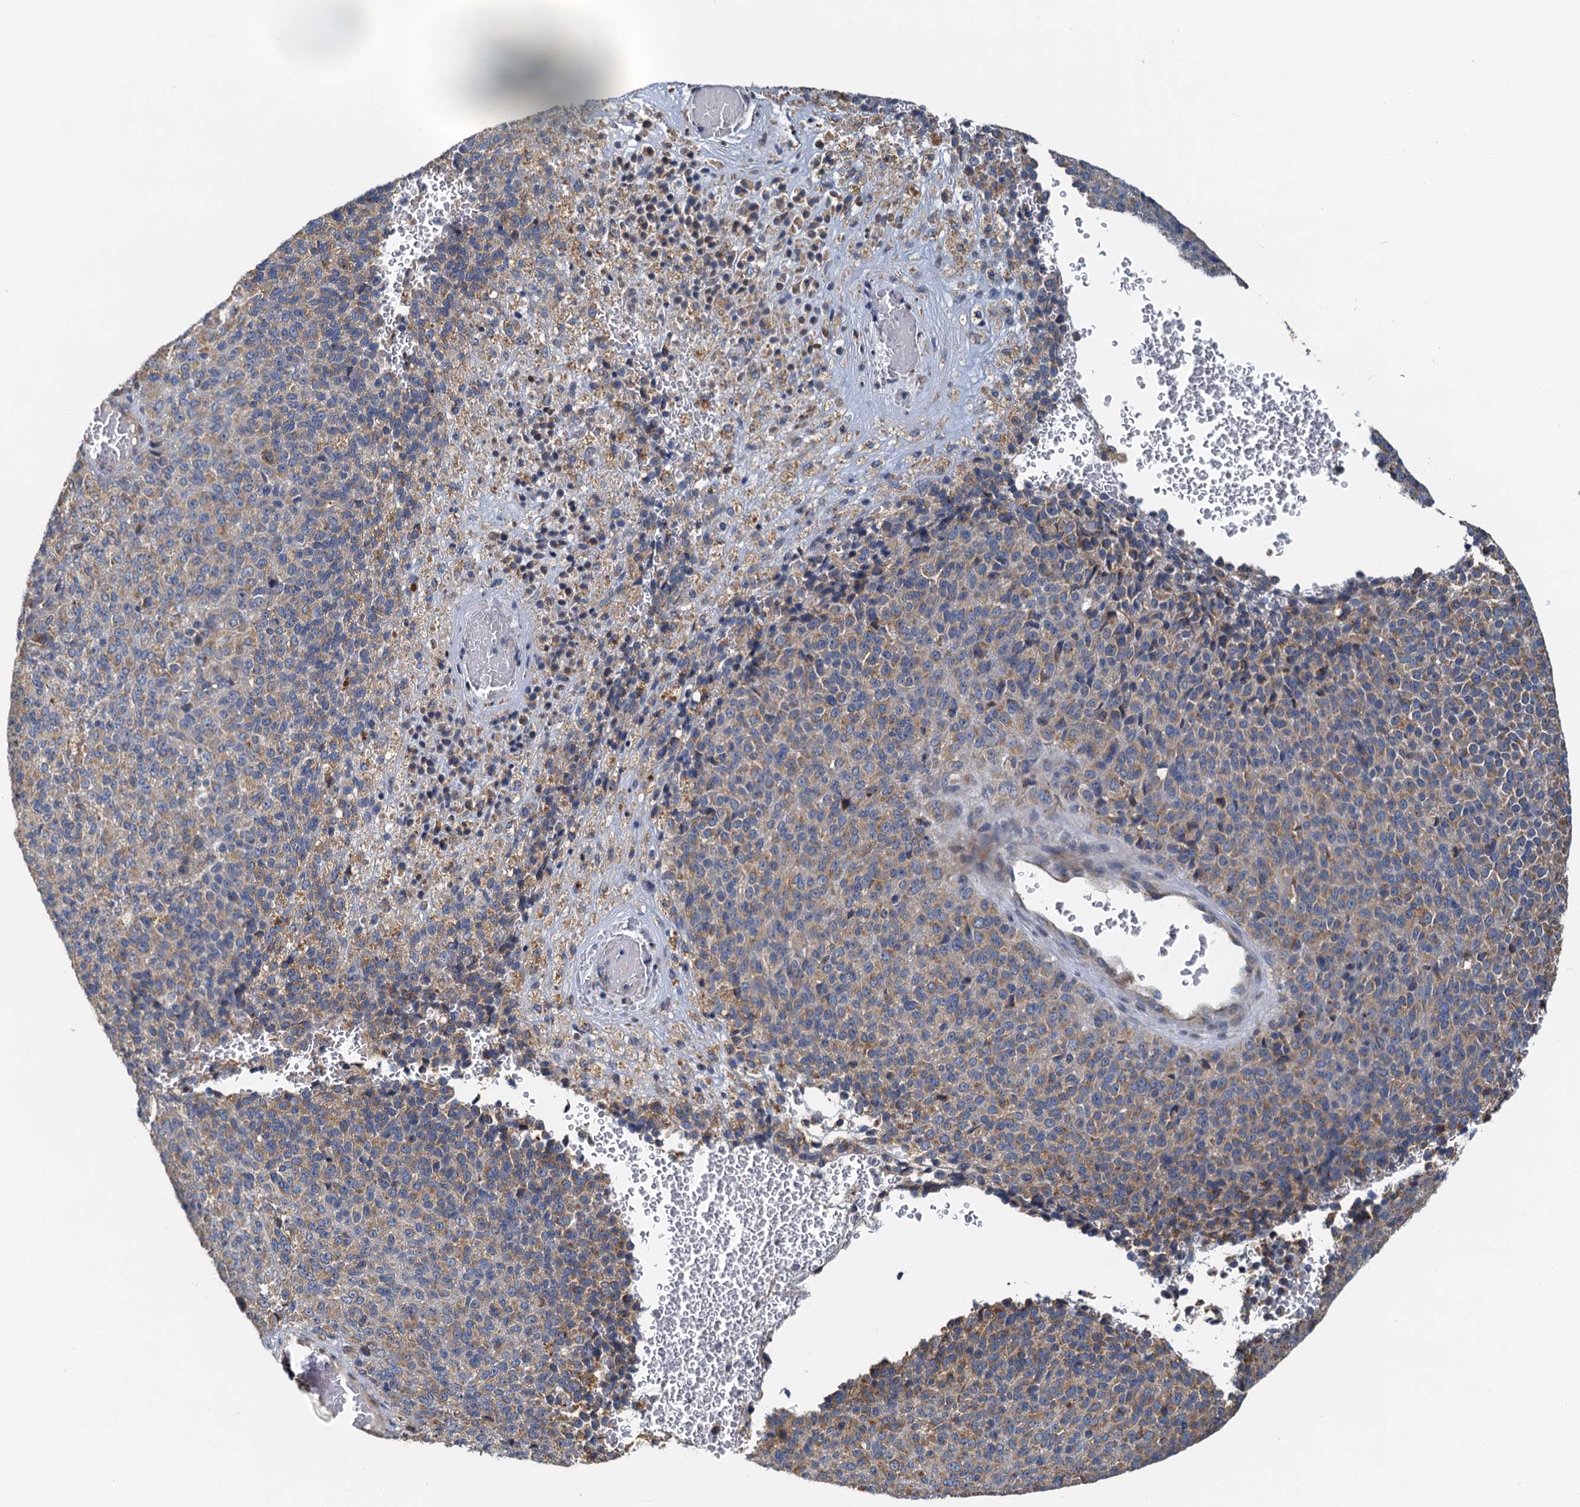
{"staining": {"intensity": "weak", "quantity": "25%-75%", "location": "cytoplasmic/membranous"}, "tissue": "melanoma", "cell_type": "Tumor cells", "image_type": "cancer", "snomed": [{"axis": "morphology", "description": "Malignant melanoma, Metastatic site"}, {"axis": "topography", "description": "Brain"}], "caption": "Weak cytoplasmic/membranous staining for a protein is present in approximately 25%-75% of tumor cells of melanoma using immunohistochemistry (IHC).", "gene": "NKAPD1", "patient": {"sex": "female", "age": 56}}